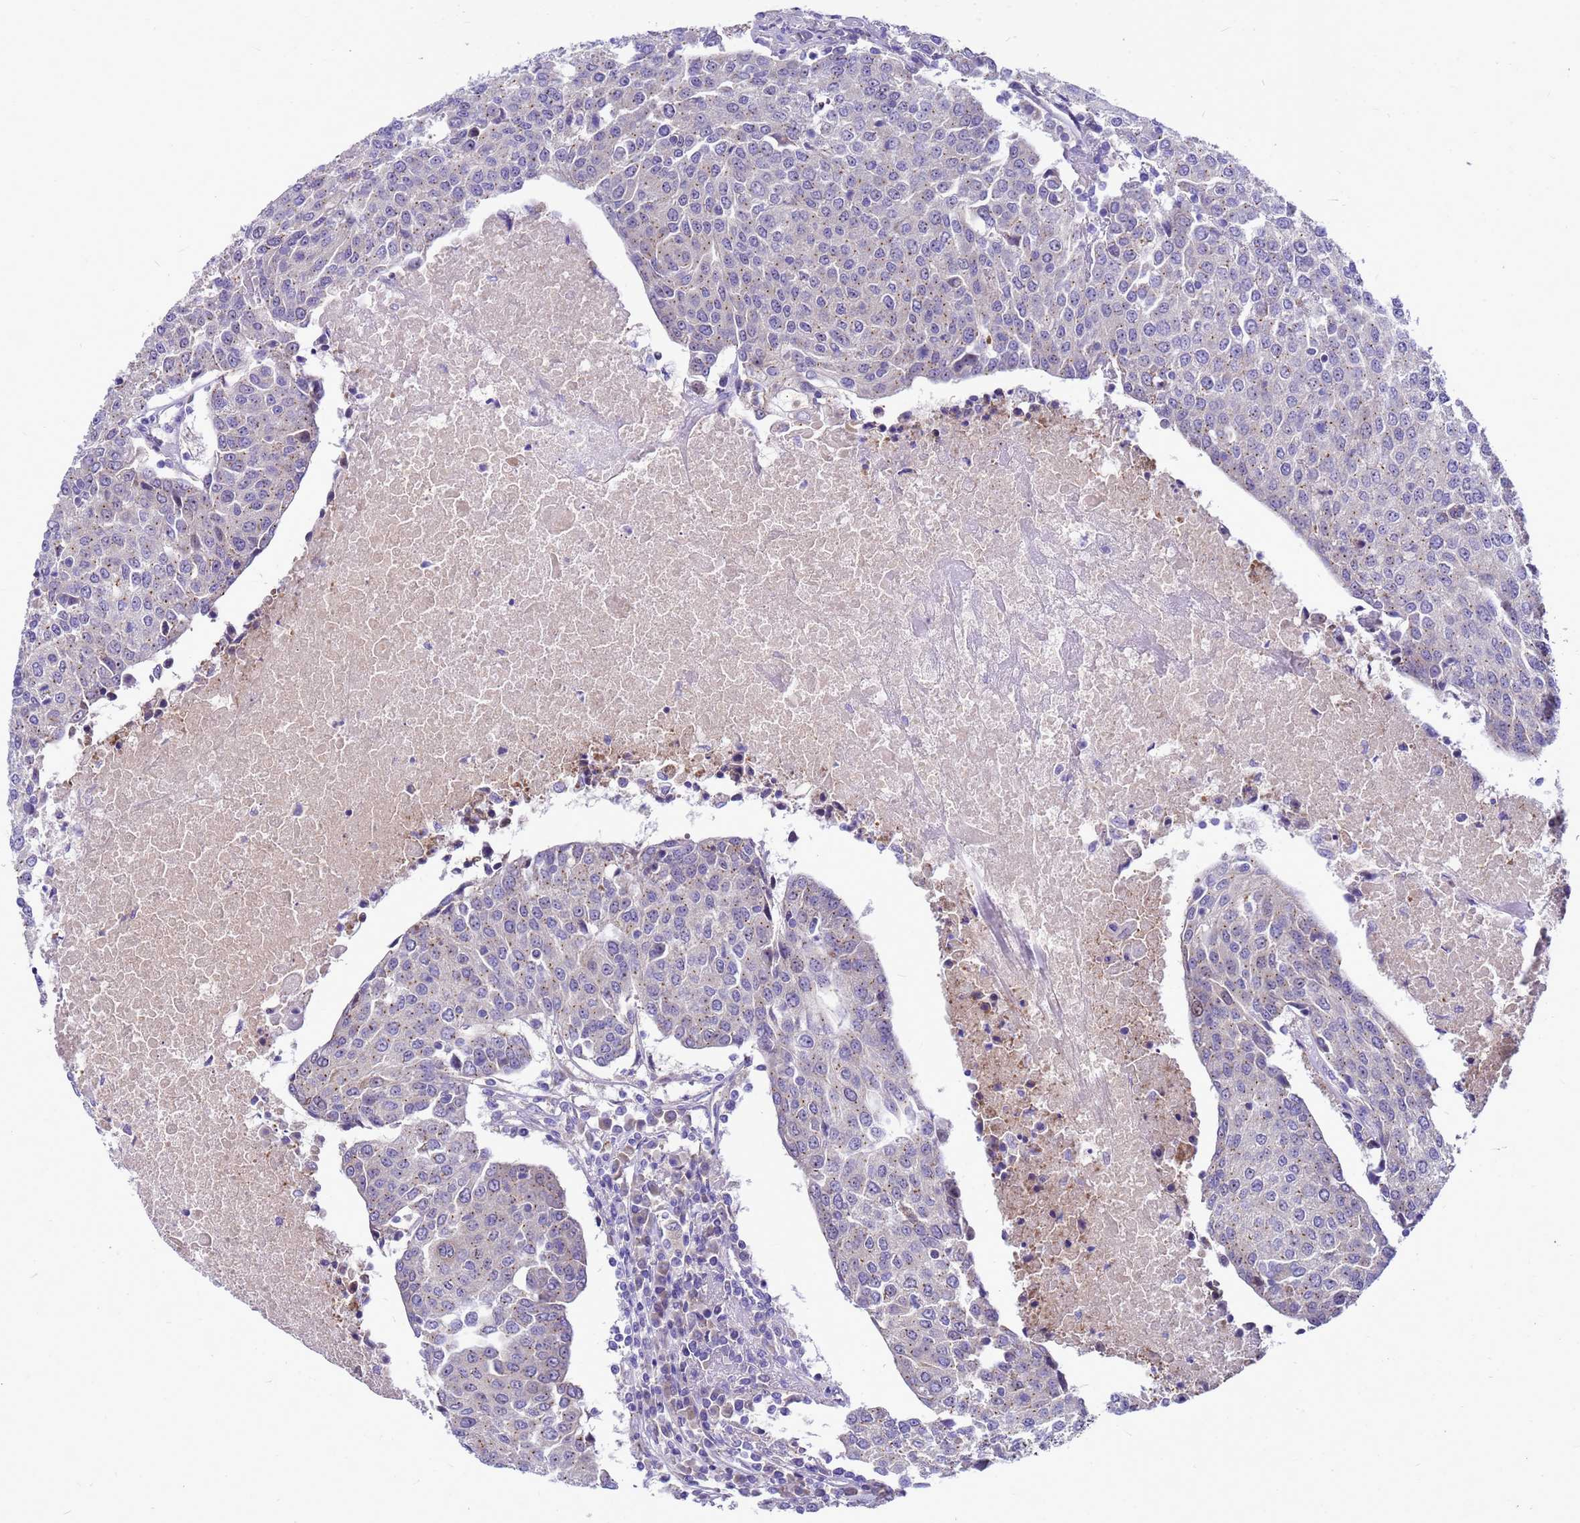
{"staining": {"intensity": "weak", "quantity": "<25%", "location": "cytoplasmic/membranous"}, "tissue": "urothelial cancer", "cell_type": "Tumor cells", "image_type": "cancer", "snomed": [{"axis": "morphology", "description": "Urothelial carcinoma, High grade"}, {"axis": "topography", "description": "Urinary bladder"}], "caption": "The IHC photomicrograph has no significant positivity in tumor cells of urothelial cancer tissue.", "gene": "POP7", "patient": {"sex": "female", "age": 85}}